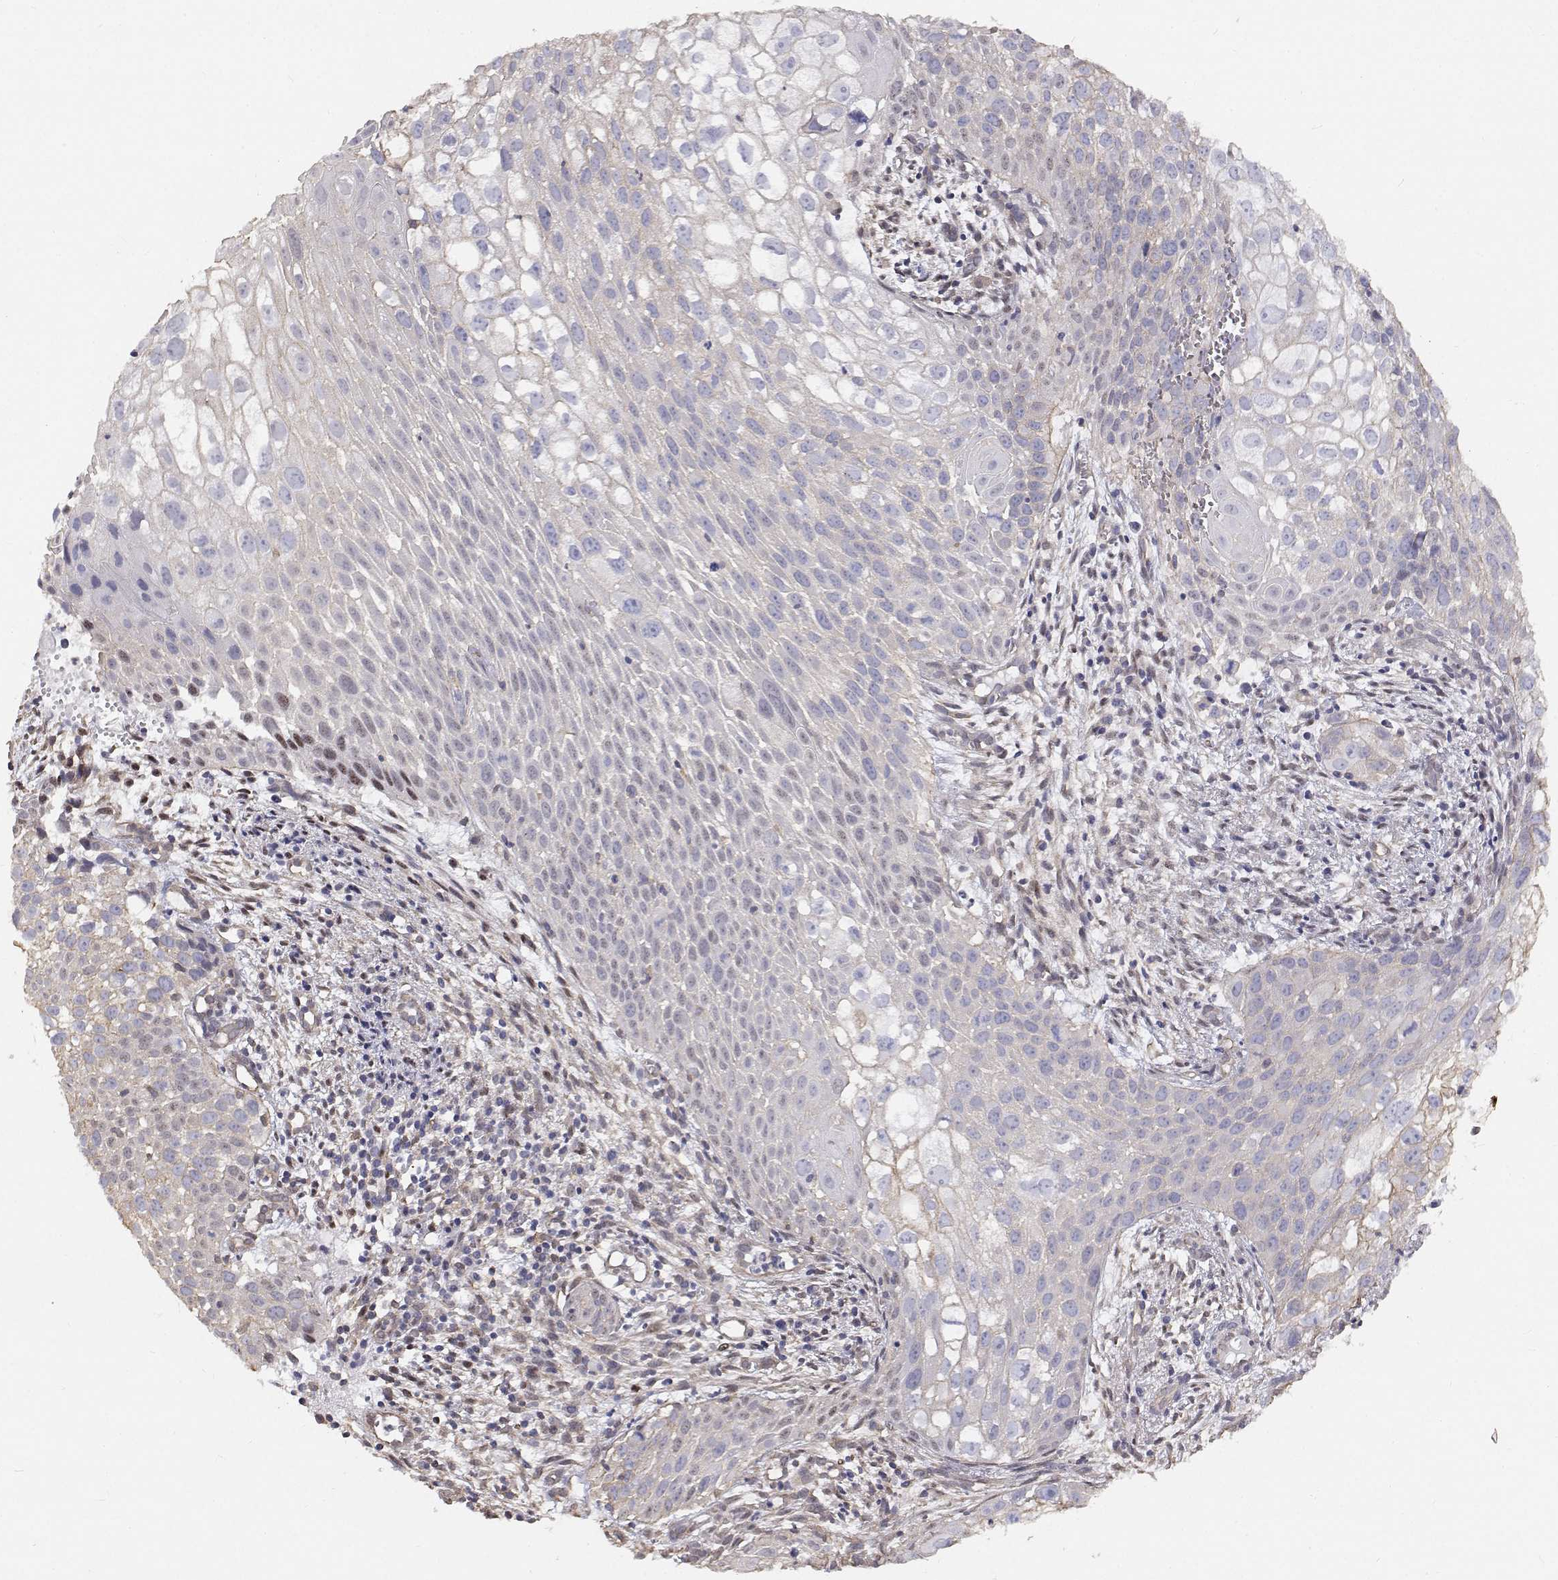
{"staining": {"intensity": "negative", "quantity": "none", "location": "none"}, "tissue": "cervical cancer", "cell_type": "Tumor cells", "image_type": "cancer", "snomed": [{"axis": "morphology", "description": "Squamous cell carcinoma, NOS"}, {"axis": "topography", "description": "Cervix"}], "caption": "This is a micrograph of IHC staining of cervical cancer, which shows no staining in tumor cells.", "gene": "GSDMA", "patient": {"sex": "female", "age": 53}}